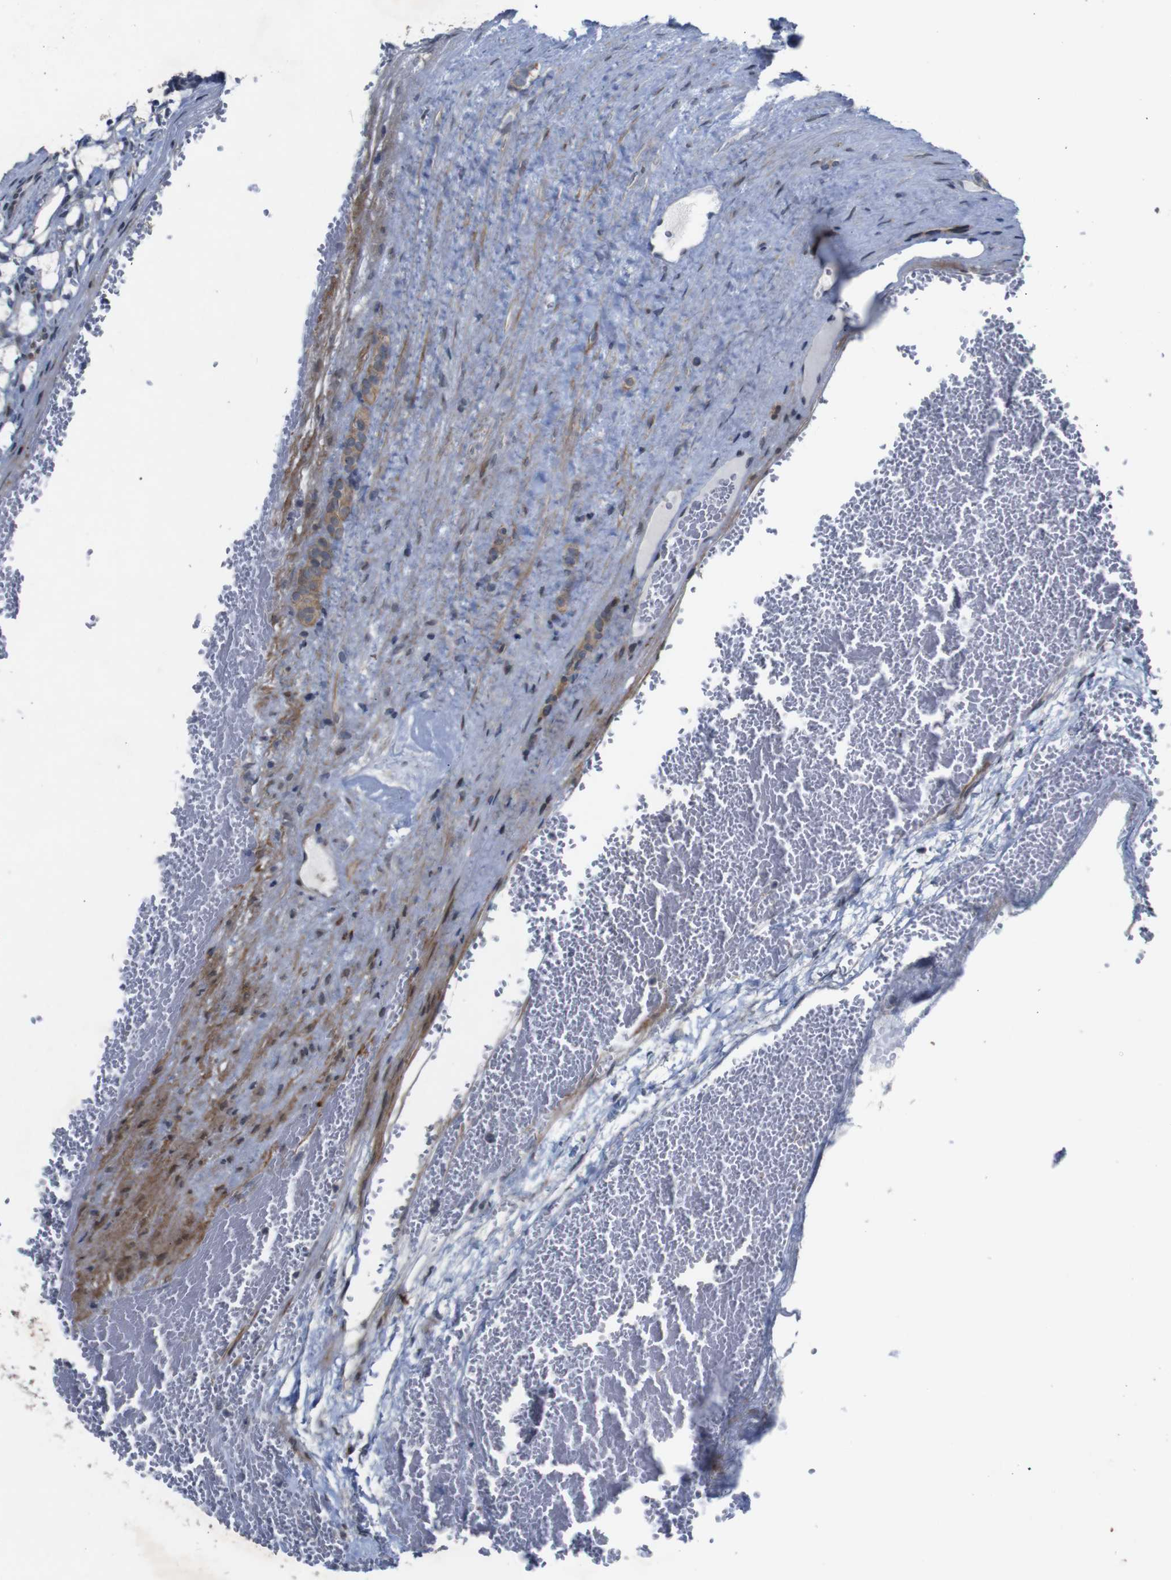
{"staining": {"intensity": "negative", "quantity": "none", "location": "none"}, "tissue": "renal cancer", "cell_type": "Tumor cells", "image_type": "cancer", "snomed": [{"axis": "morphology", "description": "Adenocarcinoma, NOS"}, {"axis": "topography", "description": "Kidney"}], "caption": "This photomicrograph is of renal adenocarcinoma stained with IHC to label a protein in brown with the nuclei are counter-stained blue. There is no expression in tumor cells.", "gene": "ATP7B", "patient": {"sex": "female", "age": 69}}